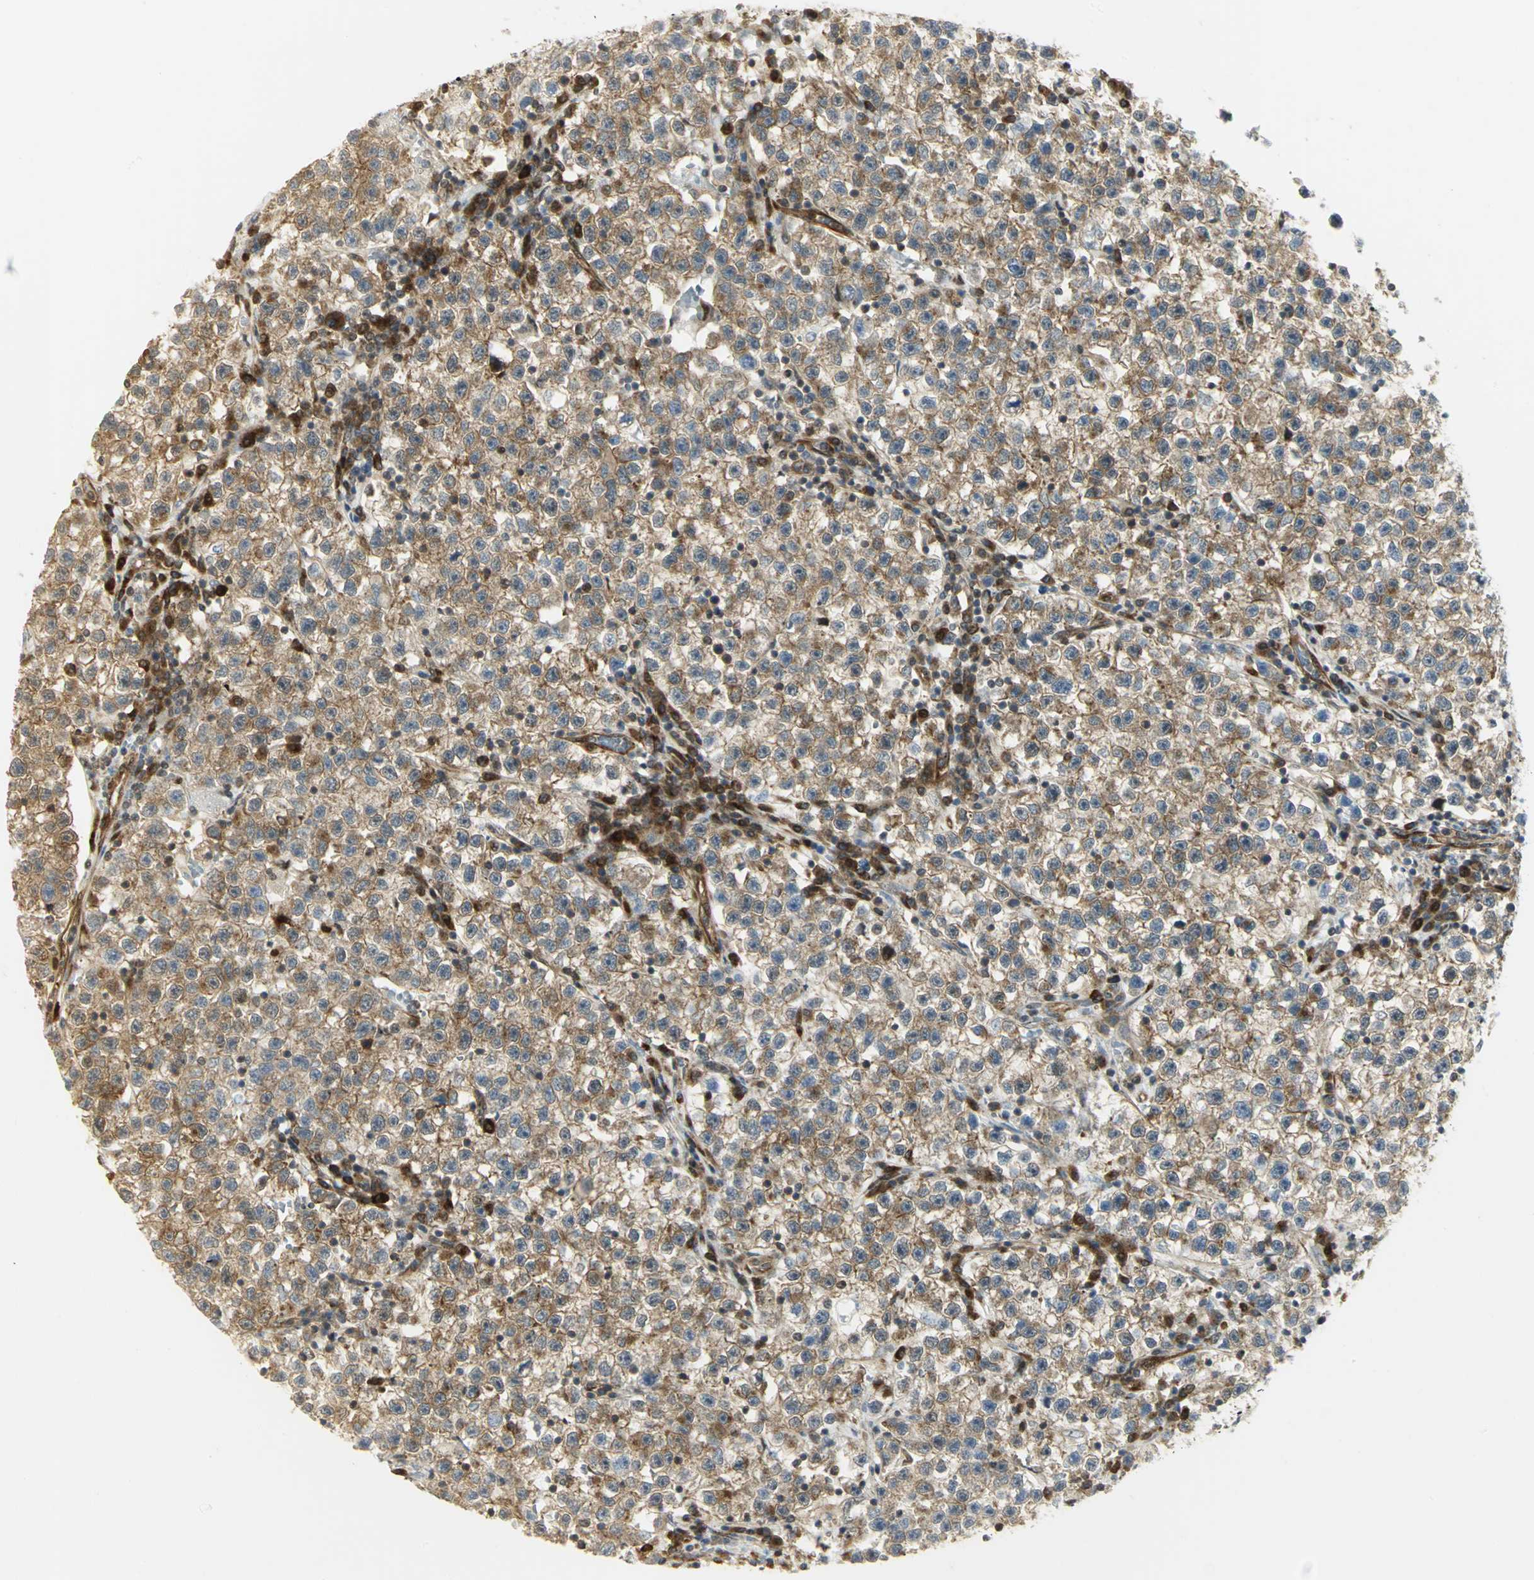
{"staining": {"intensity": "moderate", "quantity": ">75%", "location": "cytoplasmic/membranous"}, "tissue": "testis cancer", "cell_type": "Tumor cells", "image_type": "cancer", "snomed": [{"axis": "morphology", "description": "Seminoma, NOS"}, {"axis": "topography", "description": "Testis"}], "caption": "High-magnification brightfield microscopy of testis cancer (seminoma) stained with DAB (brown) and counterstained with hematoxylin (blue). tumor cells exhibit moderate cytoplasmic/membranous expression is appreciated in approximately>75% of cells.", "gene": "EEA1", "patient": {"sex": "male", "age": 22}}